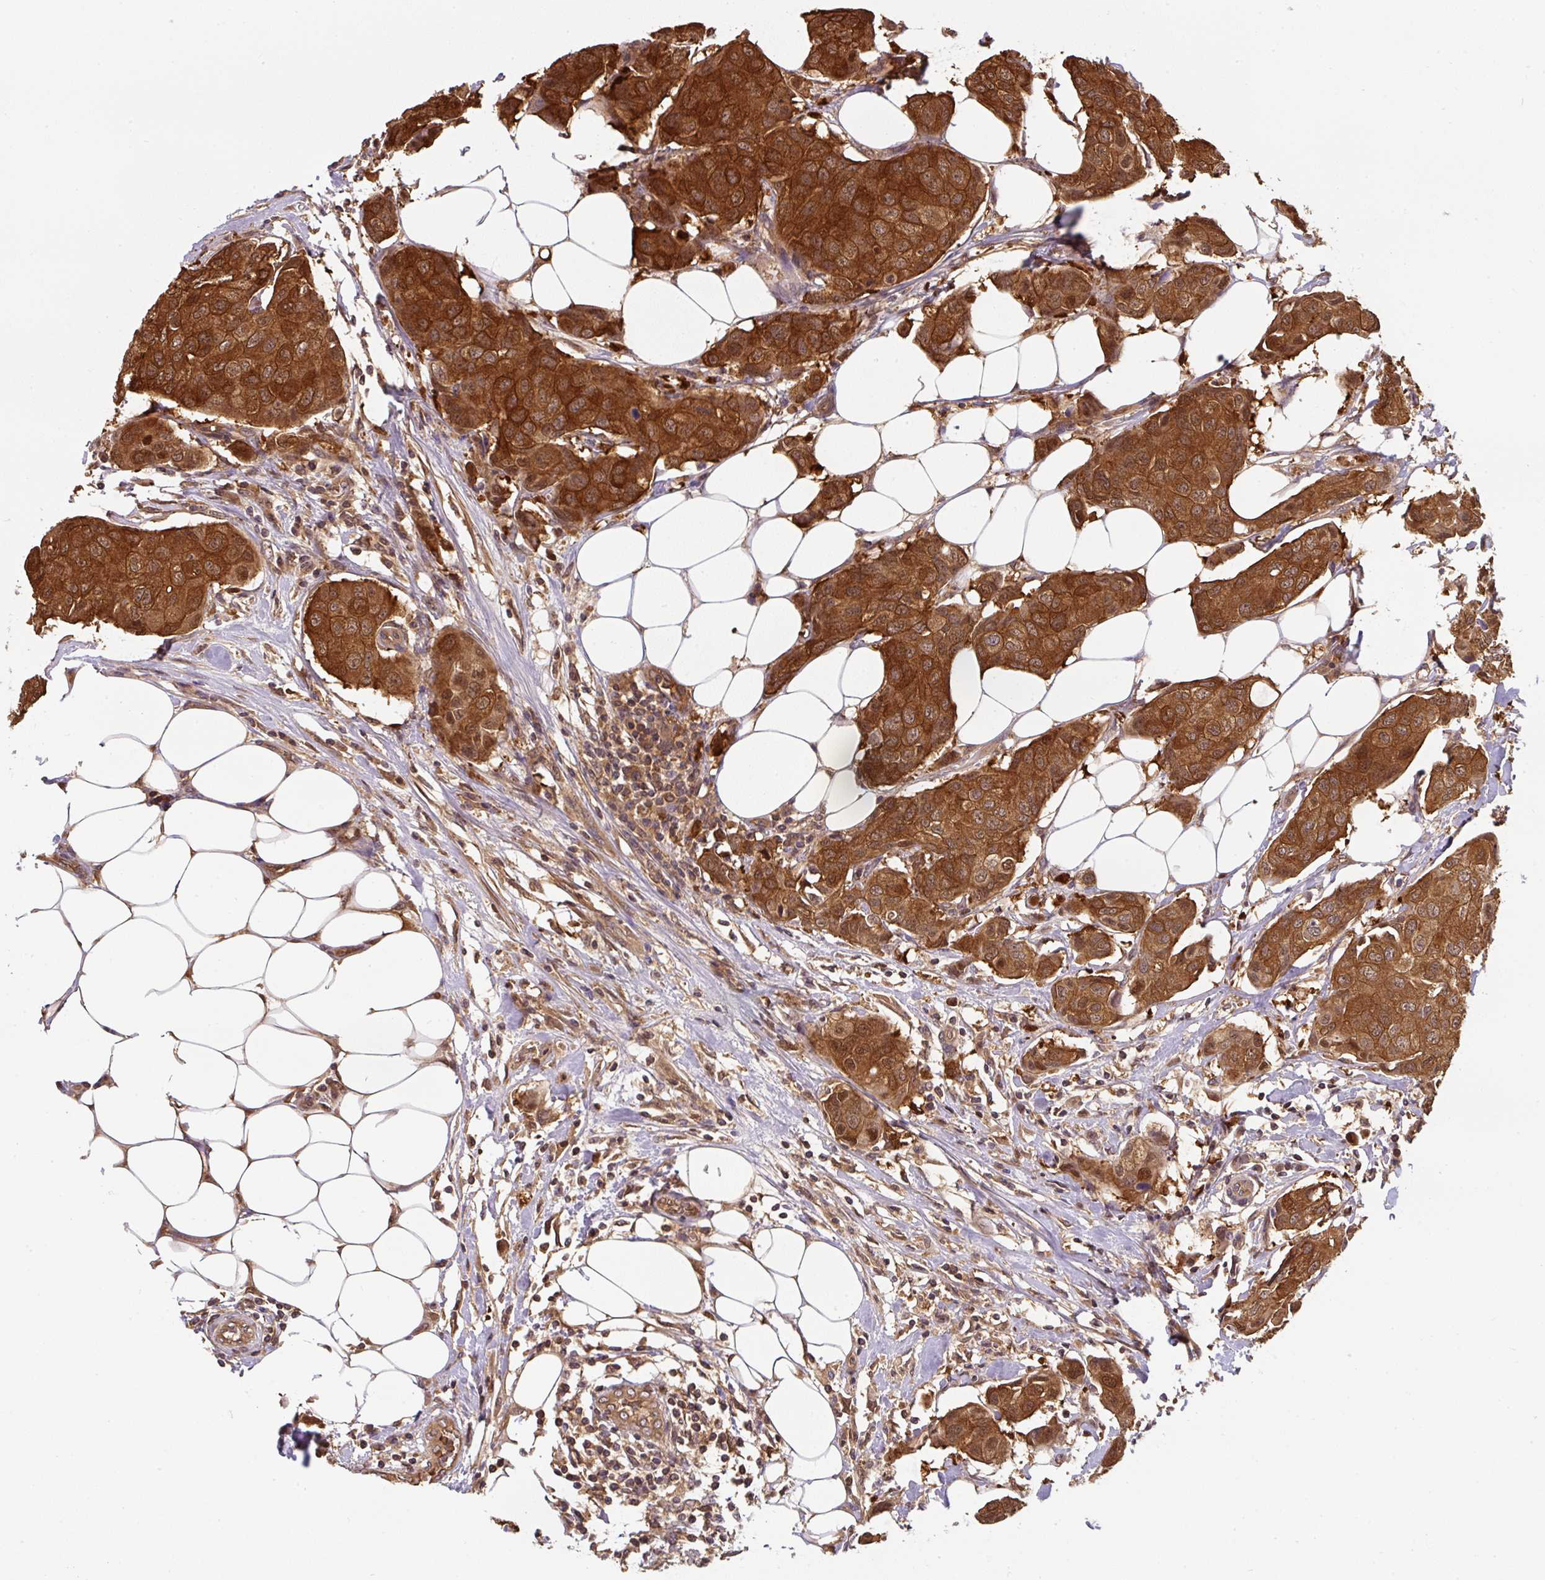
{"staining": {"intensity": "strong", "quantity": ">75%", "location": "cytoplasmic/membranous"}, "tissue": "breast cancer", "cell_type": "Tumor cells", "image_type": "cancer", "snomed": [{"axis": "morphology", "description": "Duct carcinoma"}, {"axis": "topography", "description": "Breast"}, {"axis": "topography", "description": "Lymph node"}], "caption": "This micrograph exhibits breast intraductal carcinoma stained with IHC to label a protein in brown. The cytoplasmic/membranous of tumor cells show strong positivity for the protein. Nuclei are counter-stained blue.", "gene": "ST13", "patient": {"sex": "female", "age": 80}}